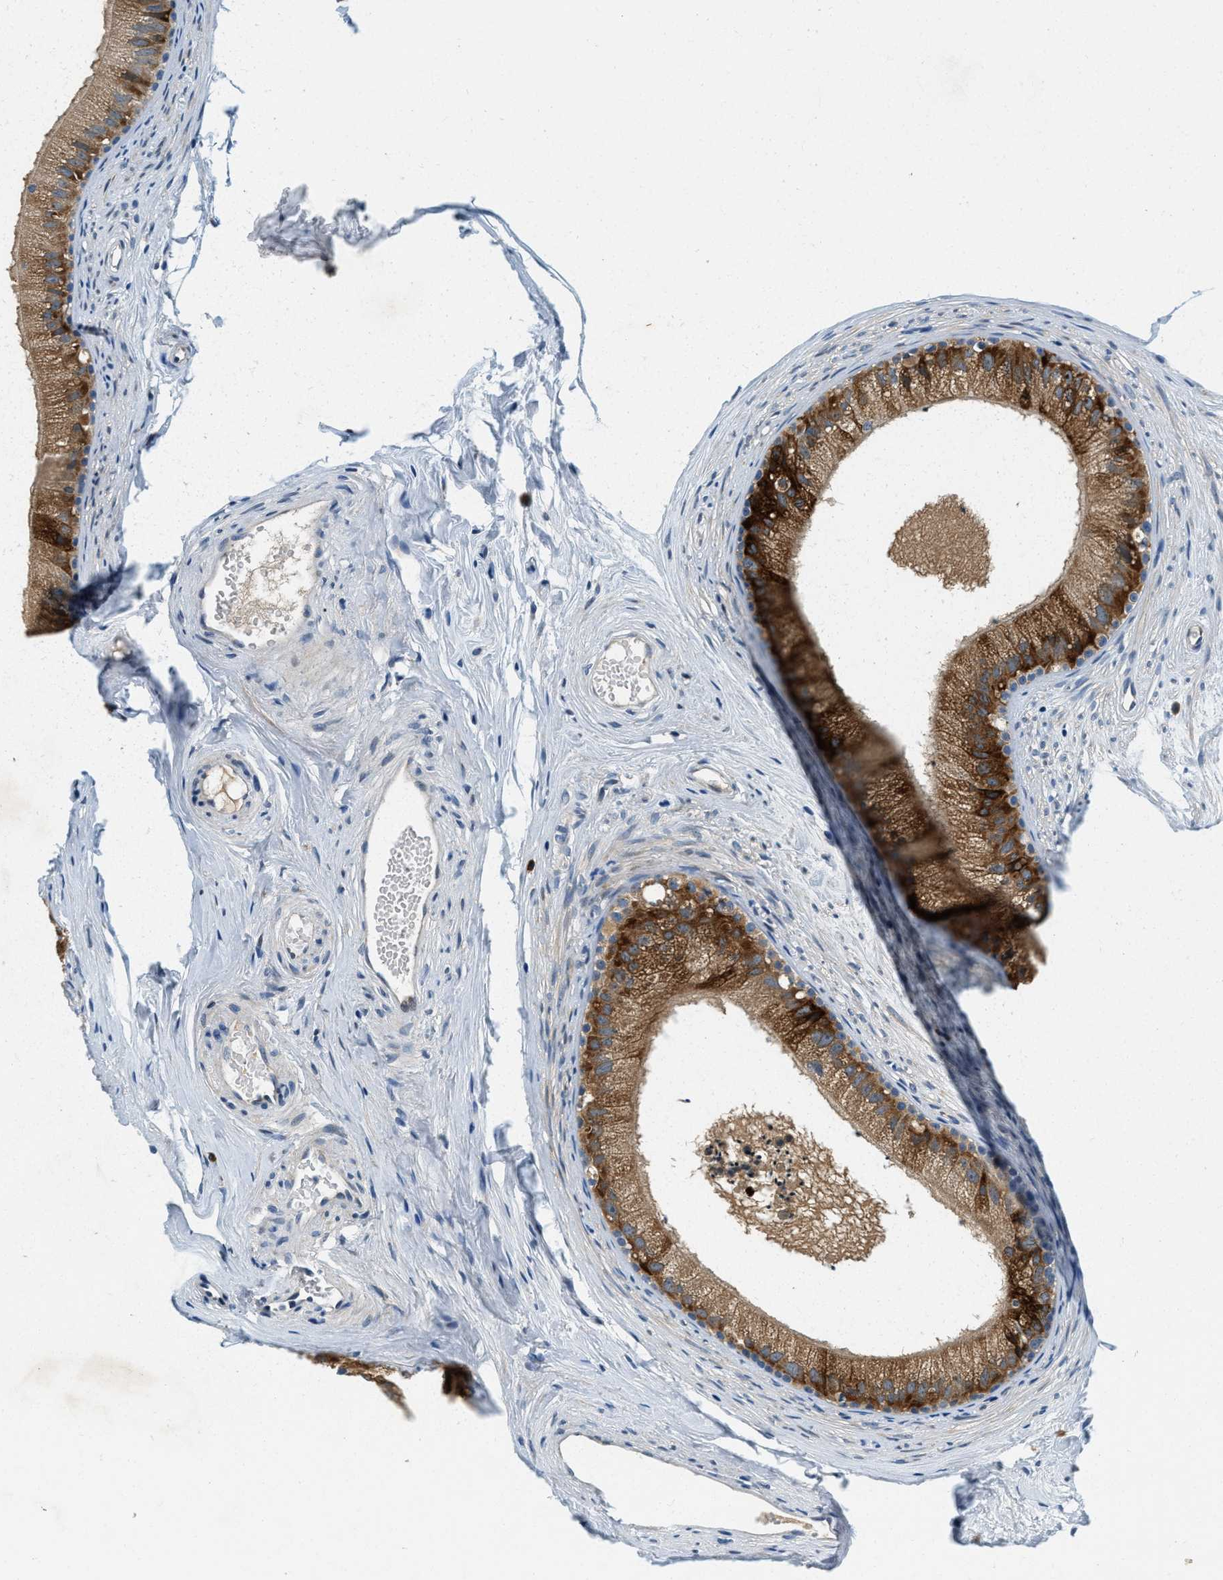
{"staining": {"intensity": "strong", "quantity": ">75%", "location": "cytoplasmic/membranous"}, "tissue": "epididymis", "cell_type": "Glandular cells", "image_type": "normal", "snomed": [{"axis": "morphology", "description": "Normal tissue, NOS"}, {"axis": "topography", "description": "Epididymis"}], "caption": "Strong cytoplasmic/membranous staining for a protein is present in approximately >75% of glandular cells of unremarkable epididymis using immunohistochemistry.", "gene": "YAE1", "patient": {"sex": "male", "age": 56}}